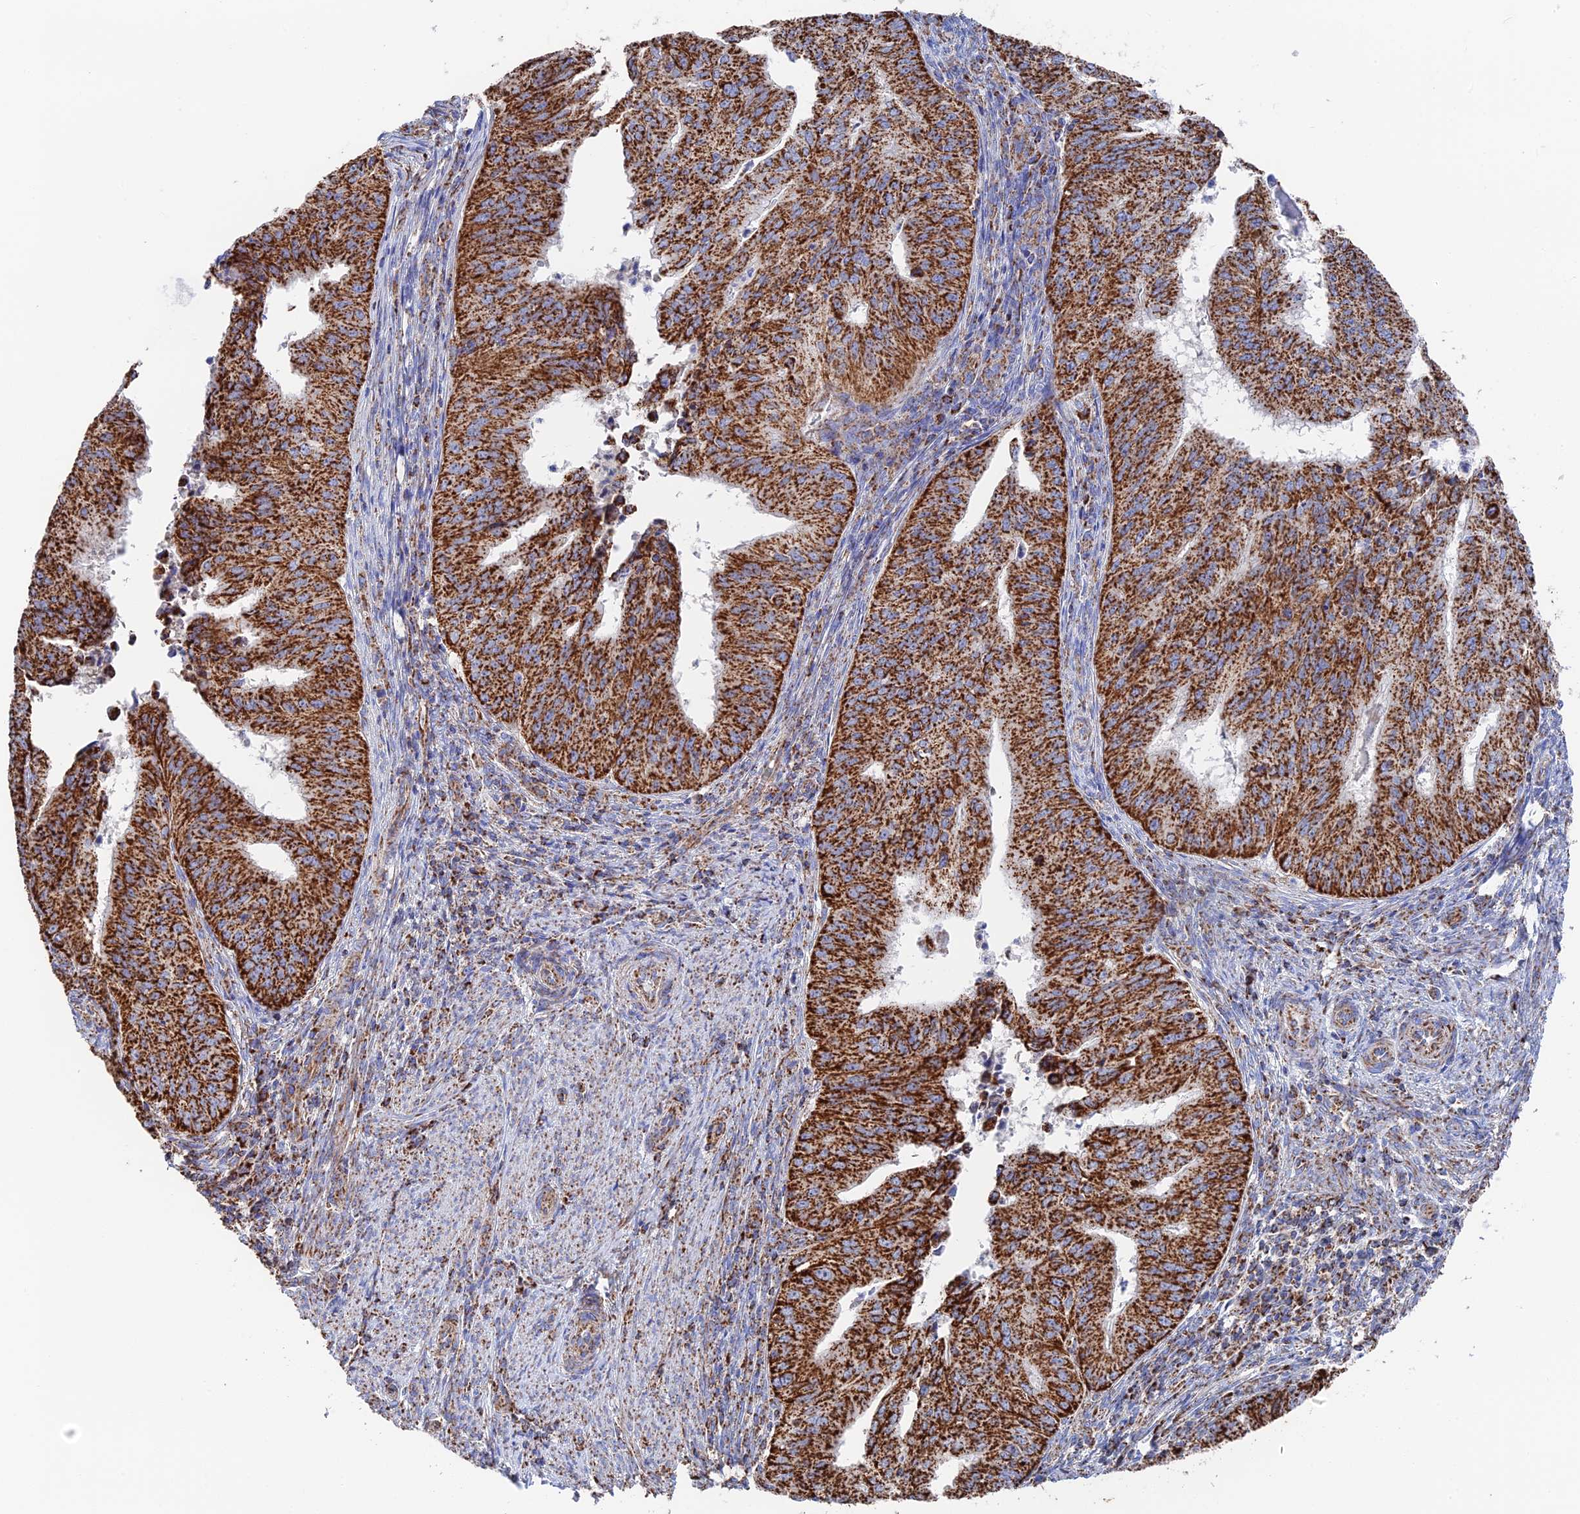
{"staining": {"intensity": "strong", "quantity": ">75%", "location": "cytoplasmic/membranous"}, "tissue": "endometrial cancer", "cell_type": "Tumor cells", "image_type": "cancer", "snomed": [{"axis": "morphology", "description": "Adenocarcinoma, NOS"}, {"axis": "topography", "description": "Endometrium"}], "caption": "Strong cytoplasmic/membranous positivity is identified in approximately >75% of tumor cells in endometrial cancer.", "gene": "HAUS8", "patient": {"sex": "female", "age": 50}}